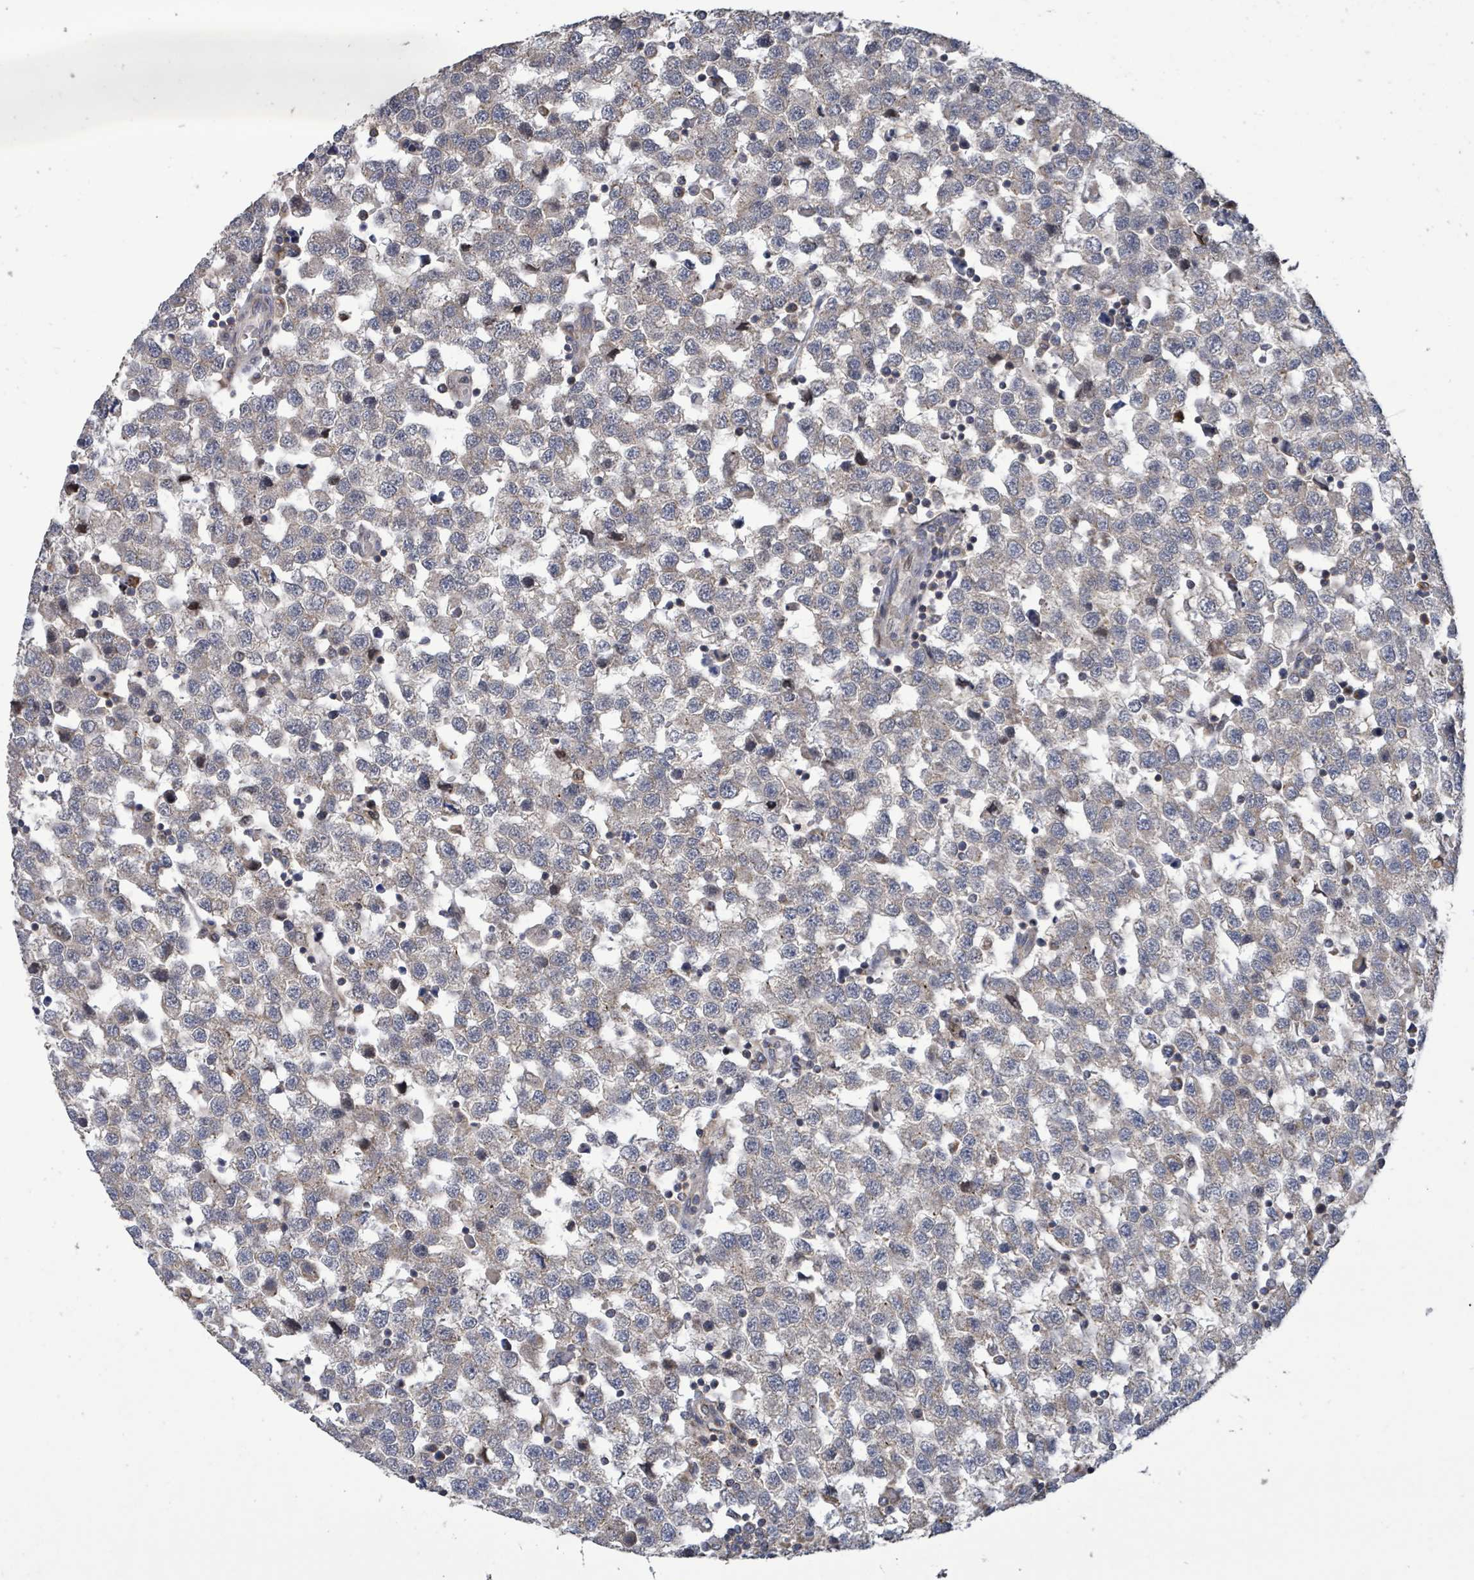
{"staining": {"intensity": "moderate", "quantity": "25%-75%", "location": "cytoplasmic/membranous"}, "tissue": "testis cancer", "cell_type": "Tumor cells", "image_type": "cancer", "snomed": [{"axis": "morphology", "description": "Seminoma, NOS"}, {"axis": "topography", "description": "Testis"}], "caption": "This photomicrograph displays IHC staining of human seminoma (testis), with medium moderate cytoplasmic/membranous staining in approximately 25%-75% of tumor cells.", "gene": "COQ6", "patient": {"sex": "male", "age": 34}}